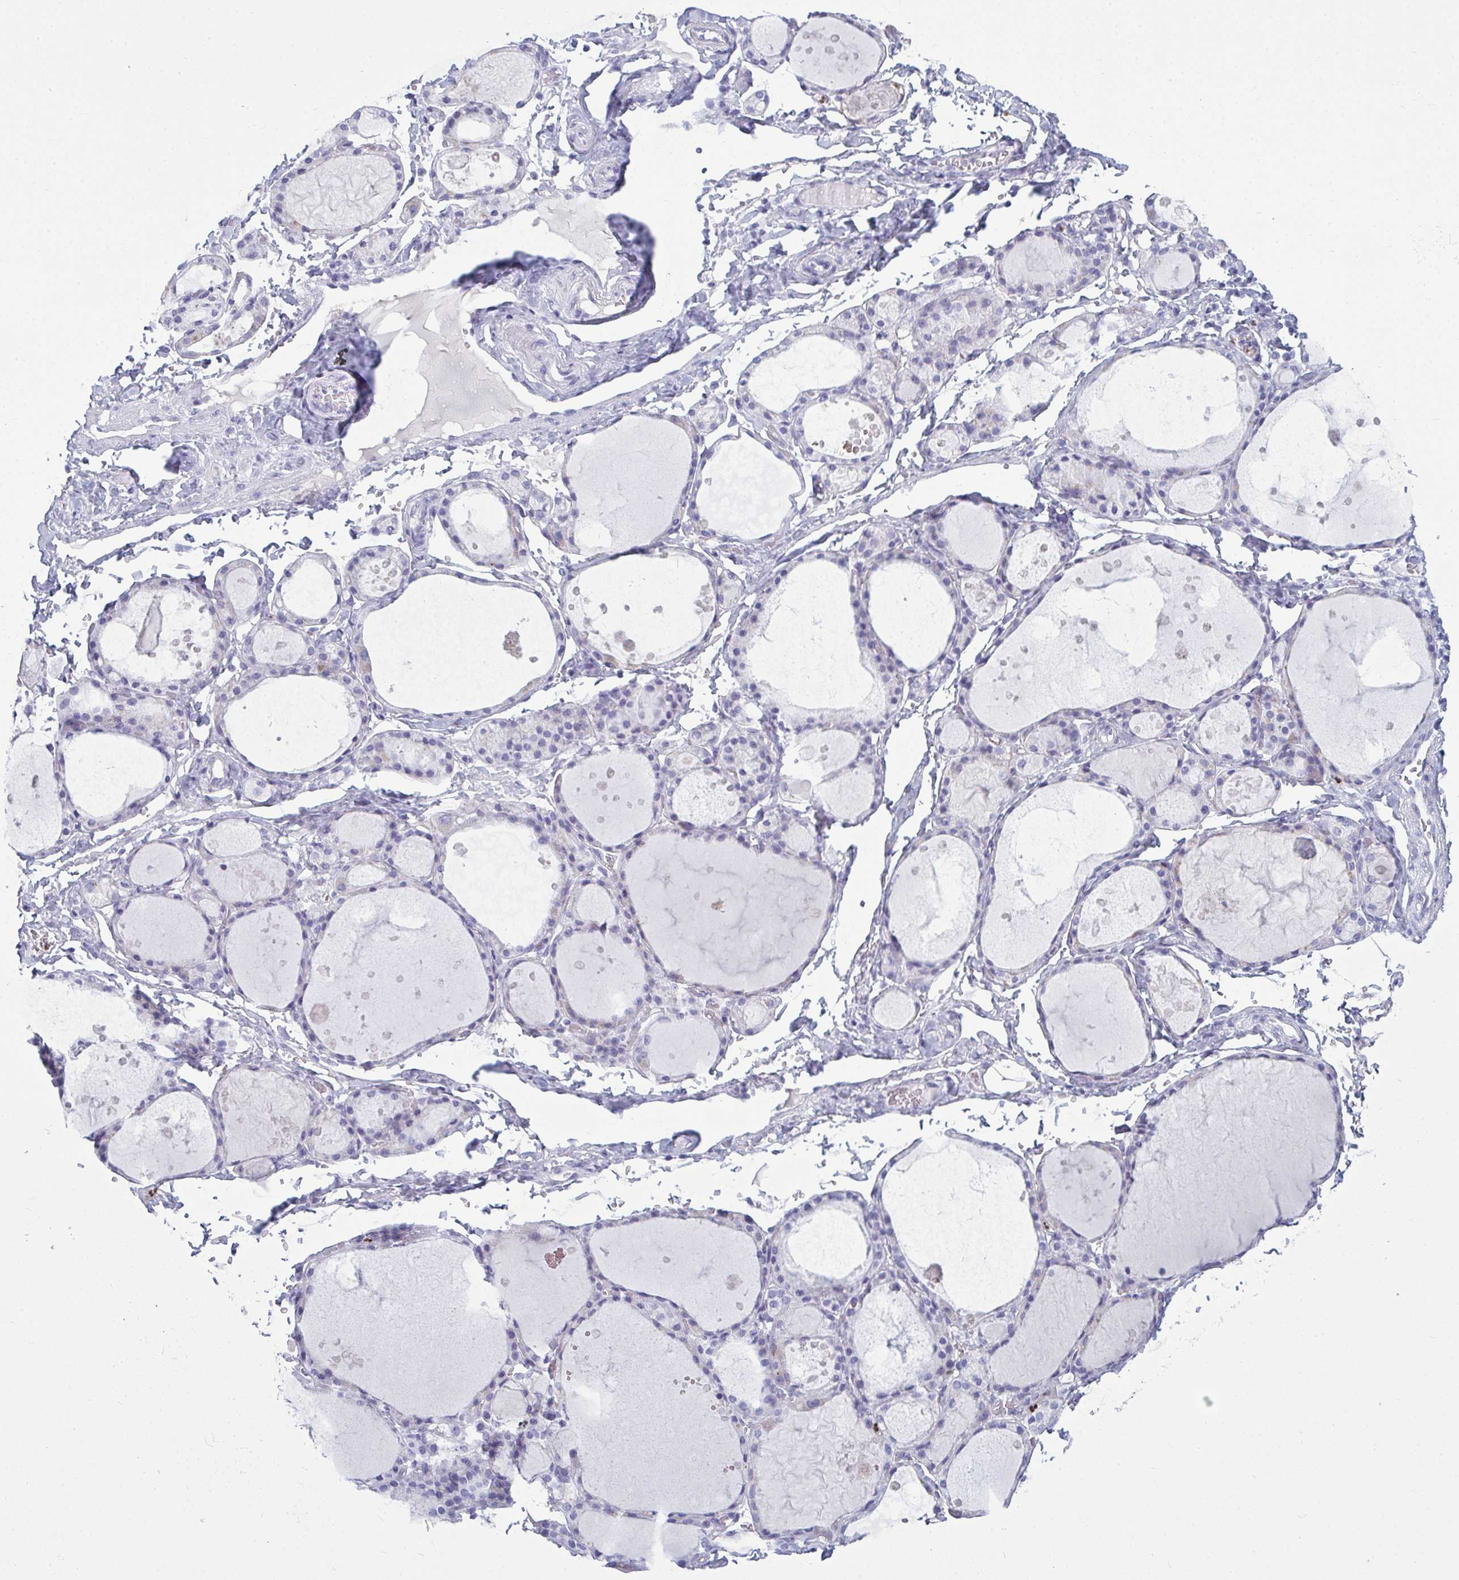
{"staining": {"intensity": "negative", "quantity": "none", "location": "none"}, "tissue": "thyroid gland", "cell_type": "Glandular cells", "image_type": "normal", "snomed": [{"axis": "morphology", "description": "Normal tissue, NOS"}, {"axis": "topography", "description": "Thyroid gland"}], "caption": "The photomicrograph exhibits no significant expression in glandular cells of thyroid gland. (Stains: DAB immunohistochemistry with hematoxylin counter stain, Microscopy: brightfield microscopy at high magnification).", "gene": "SERPINB10", "patient": {"sex": "male", "age": 68}}